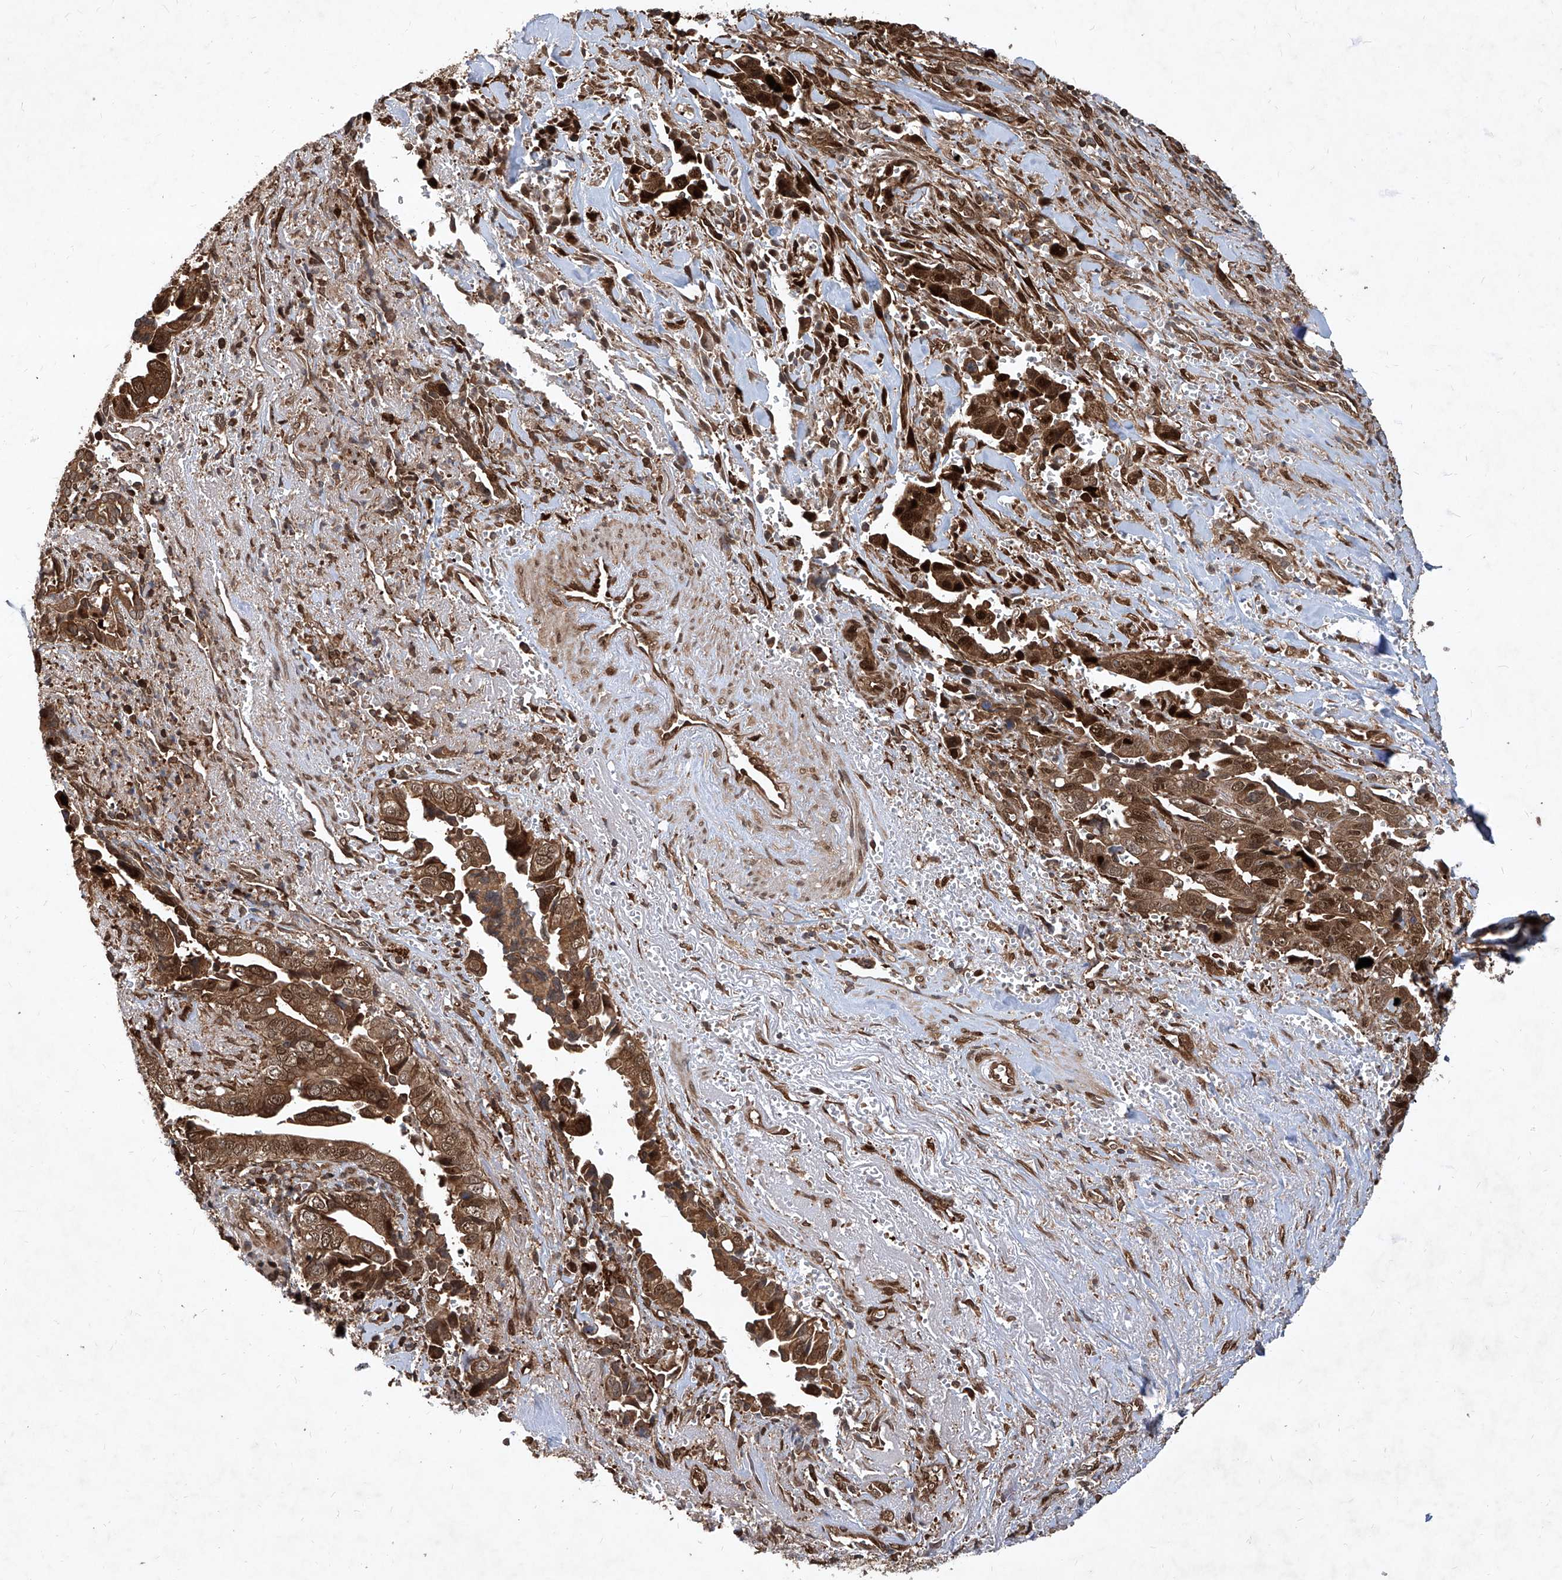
{"staining": {"intensity": "strong", "quantity": ">75%", "location": "cytoplasmic/membranous,nuclear"}, "tissue": "liver cancer", "cell_type": "Tumor cells", "image_type": "cancer", "snomed": [{"axis": "morphology", "description": "Cholangiocarcinoma"}, {"axis": "topography", "description": "Liver"}], "caption": "Immunohistochemical staining of cholangiocarcinoma (liver) shows high levels of strong cytoplasmic/membranous and nuclear protein staining in approximately >75% of tumor cells. (brown staining indicates protein expression, while blue staining denotes nuclei).", "gene": "MAGED2", "patient": {"sex": "female", "age": 79}}